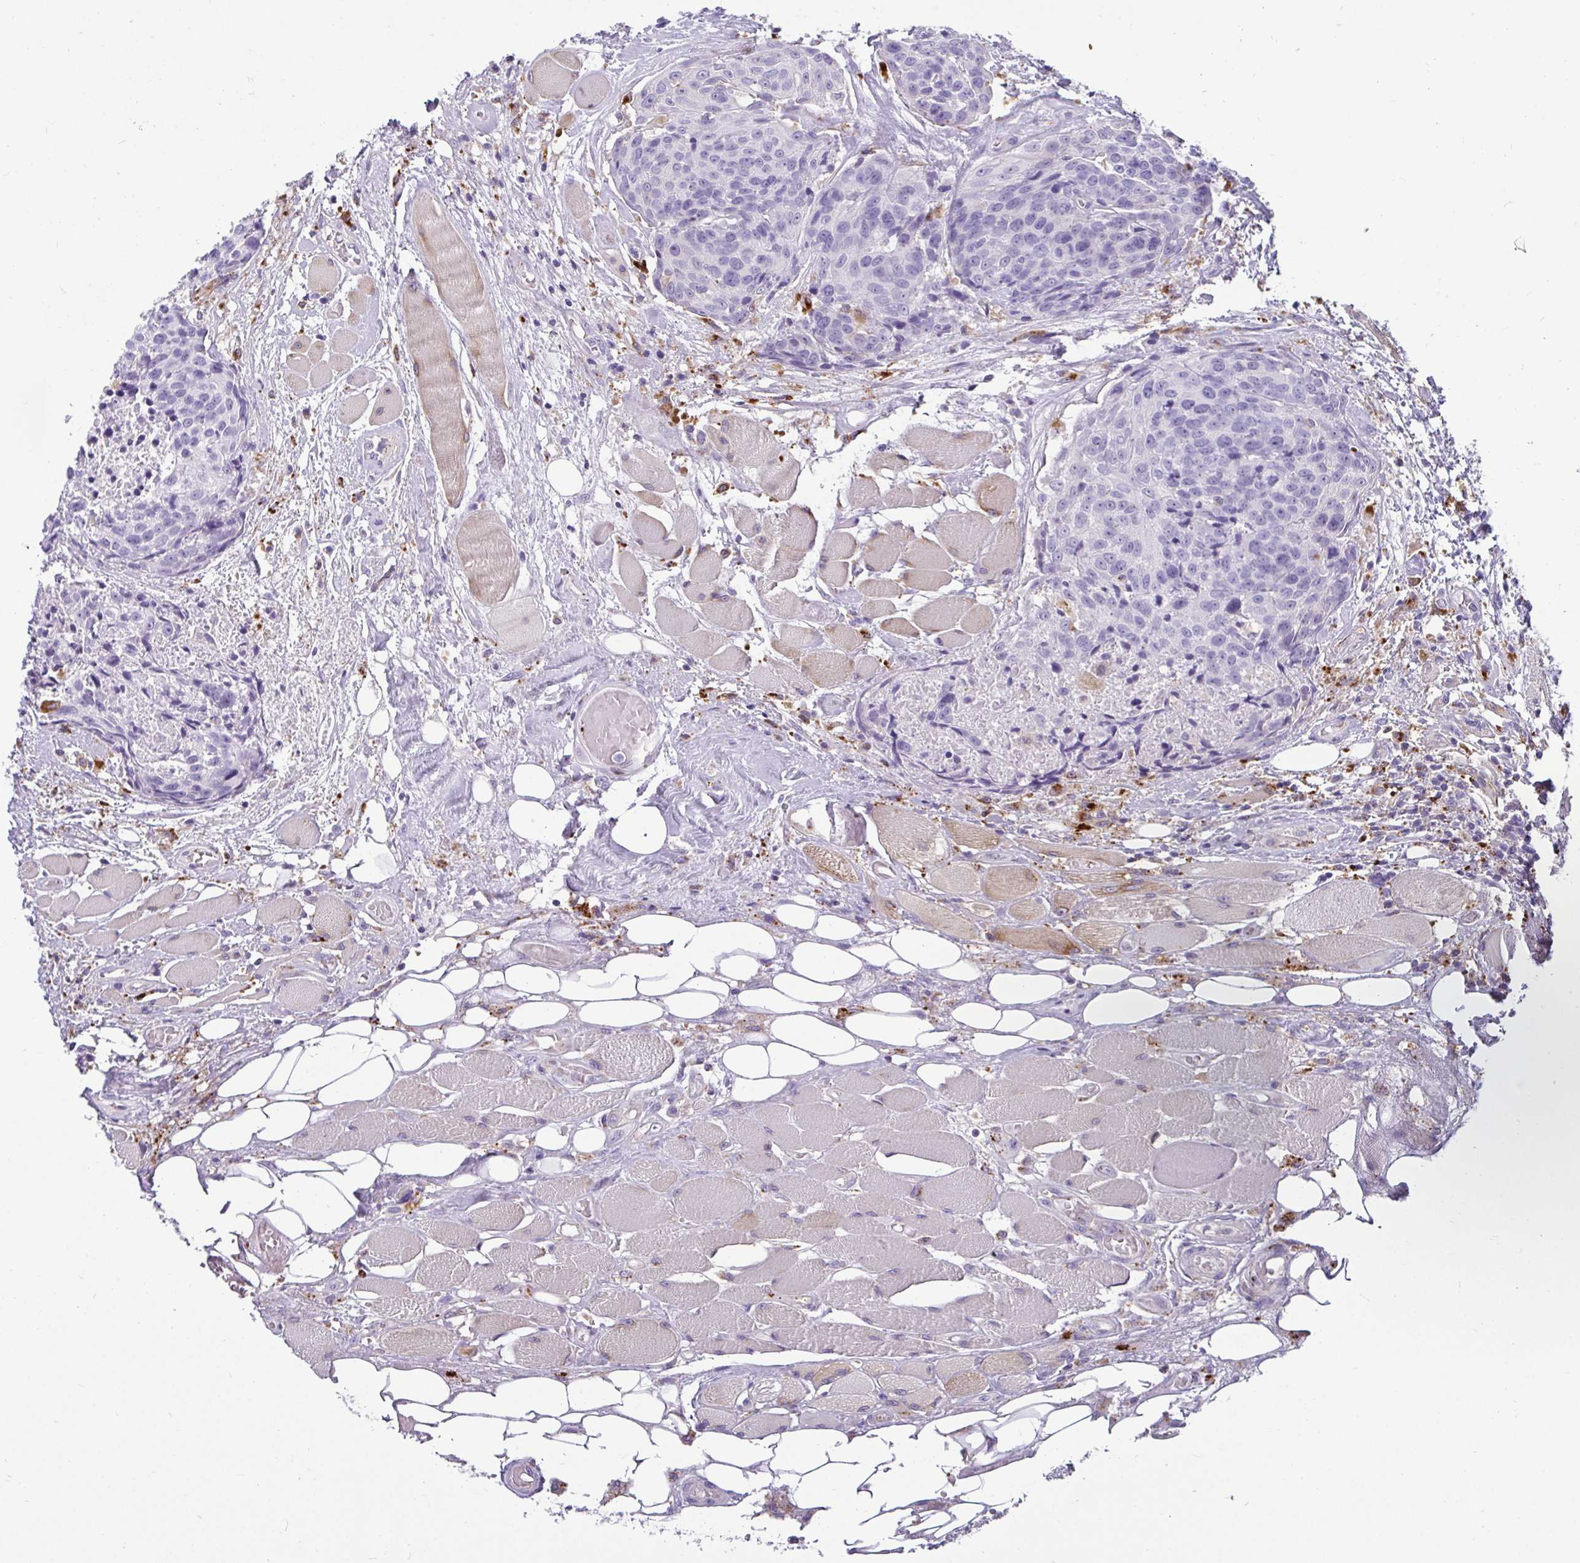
{"staining": {"intensity": "negative", "quantity": "none", "location": "none"}, "tissue": "head and neck cancer", "cell_type": "Tumor cells", "image_type": "cancer", "snomed": [{"axis": "morphology", "description": "Squamous cell carcinoma, NOS"}, {"axis": "topography", "description": "Oral tissue"}, {"axis": "topography", "description": "Head-Neck"}], "caption": "A high-resolution image shows IHC staining of head and neck cancer (squamous cell carcinoma), which displays no significant staining in tumor cells. Brightfield microscopy of immunohistochemistry (IHC) stained with DAB (3,3'-diaminobenzidine) (brown) and hematoxylin (blue), captured at high magnification.", "gene": "CTSZ", "patient": {"sex": "male", "age": 64}}